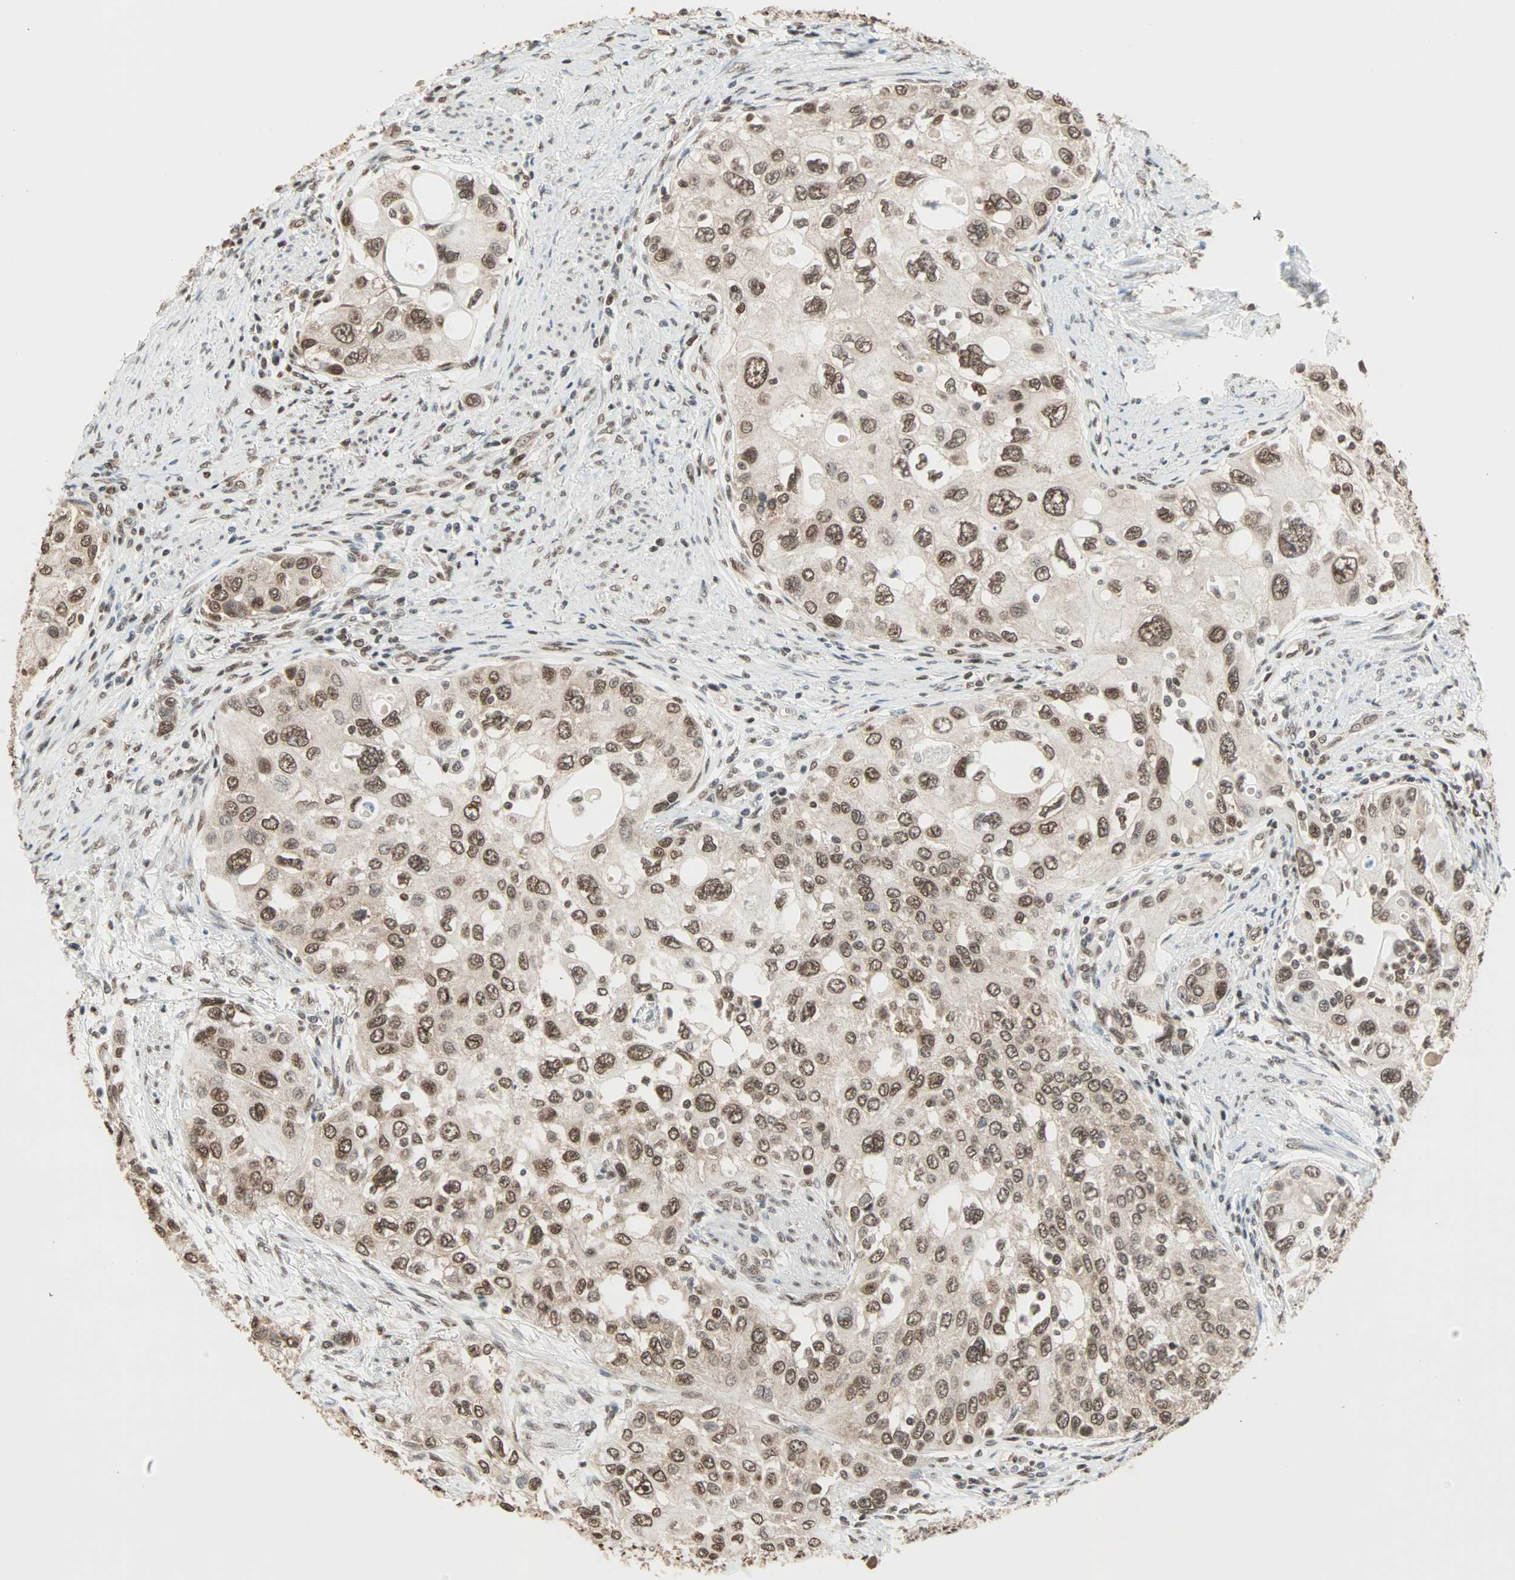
{"staining": {"intensity": "moderate", "quantity": ">75%", "location": "nuclear"}, "tissue": "urothelial cancer", "cell_type": "Tumor cells", "image_type": "cancer", "snomed": [{"axis": "morphology", "description": "Urothelial carcinoma, High grade"}, {"axis": "topography", "description": "Urinary bladder"}], "caption": "An immunohistochemistry (IHC) image of neoplastic tissue is shown. Protein staining in brown highlights moderate nuclear positivity in urothelial cancer within tumor cells.", "gene": "DAZAP1", "patient": {"sex": "female", "age": 56}}